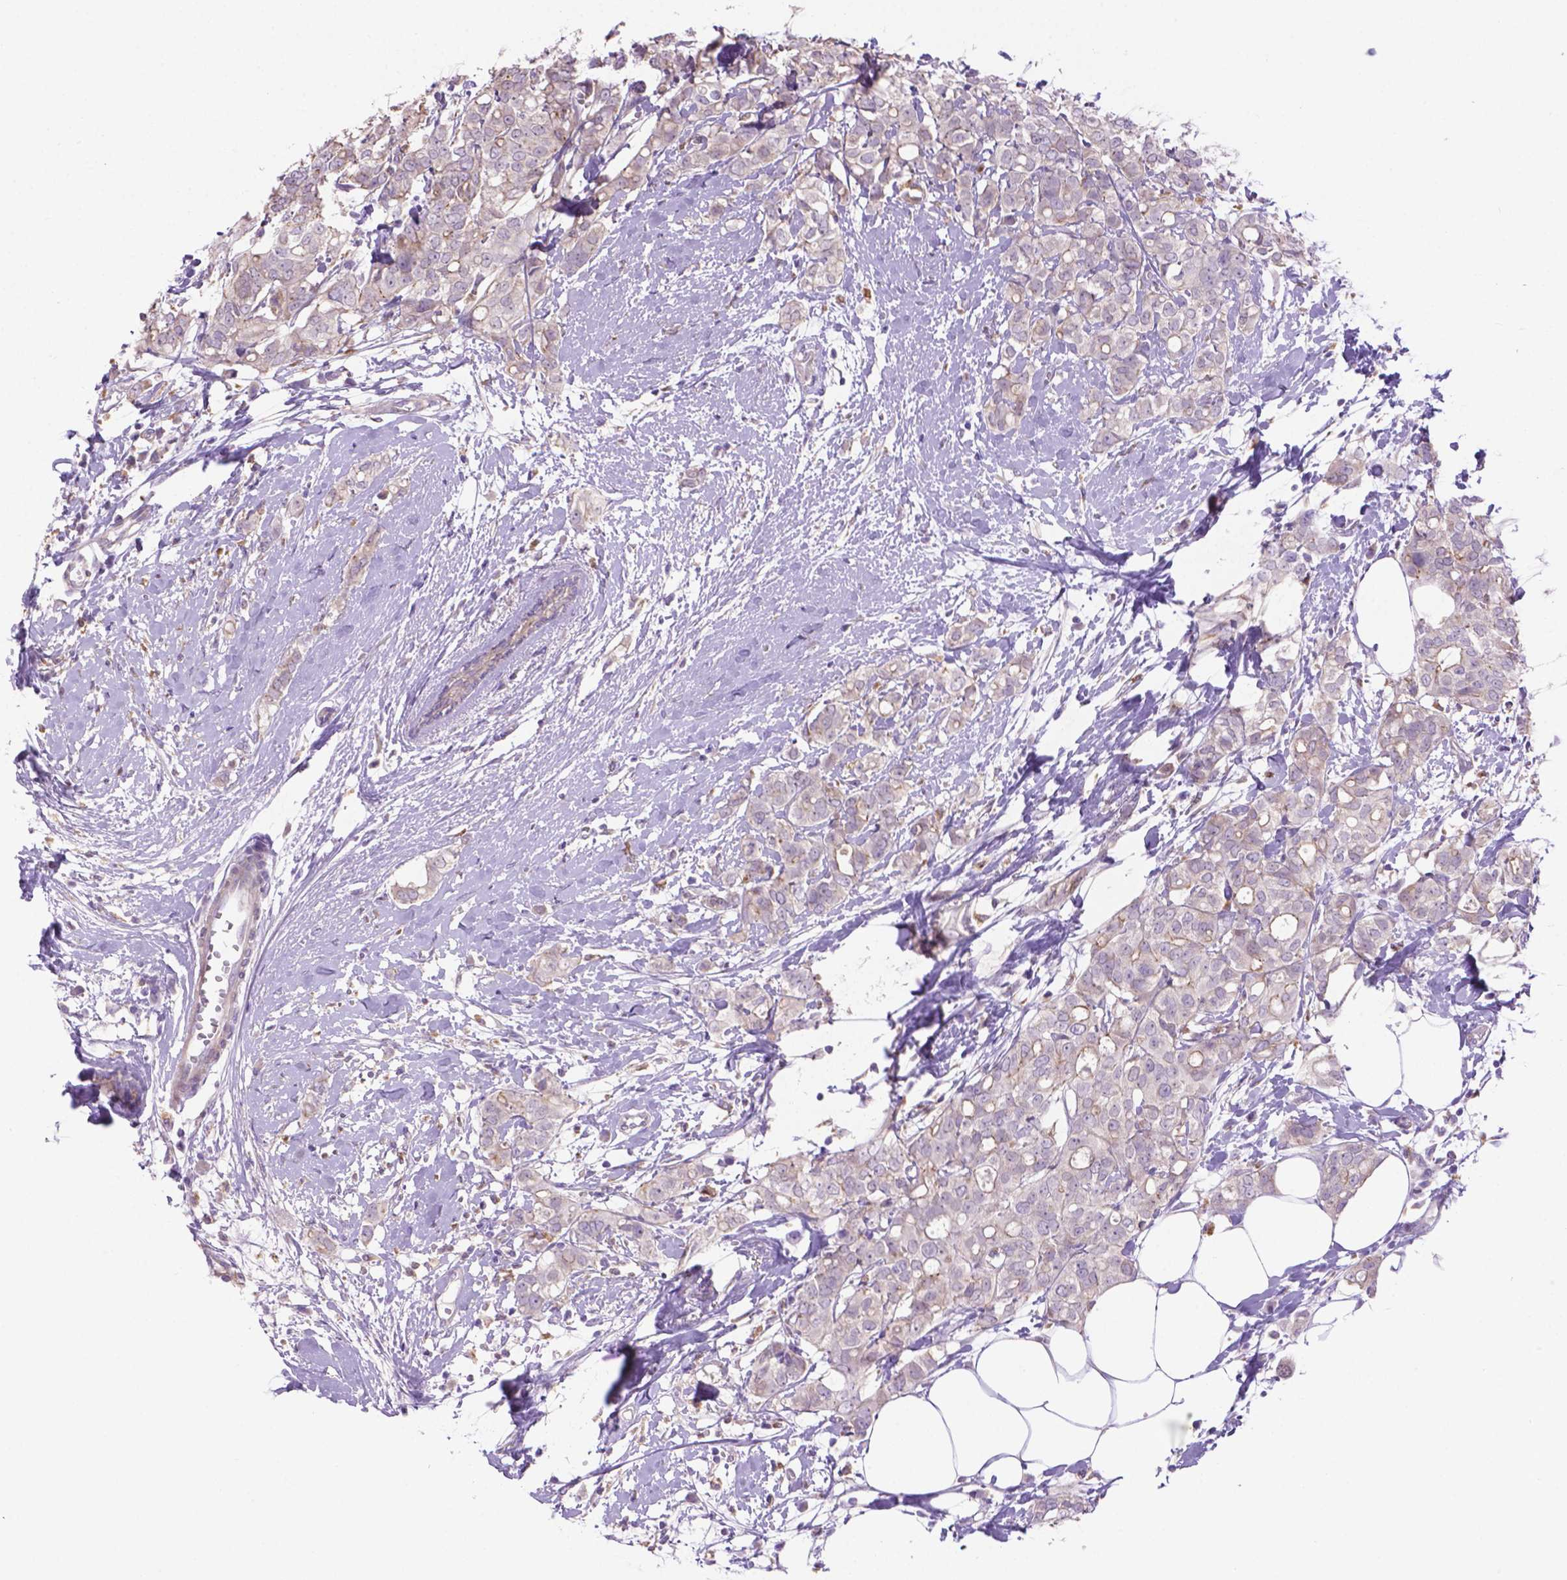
{"staining": {"intensity": "weak", "quantity": "25%-75%", "location": "cytoplasmic/membranous"}, "tissue": "breast cancer", "cell_type": "Tumor cells", "image_type": "cancer", "snomed": [{"axis": "morphology", "description": "Duct carcinoma"}, {"axis": "topography", "description": "Breast"}], "caption": "Immunohistochemical staining of breast cancer (infiltrating ductal carcinoma) exhibits low levels of weak cytoplasmic/membranous positivity in about 25%-75% of tumor cells. The protein of interest is stained brown, and the nuclei are stained in blue (DAB IHC with brightfield microscopy, high magnification).", "gene": "CDH7", "patient": {"sex": "female", "age": 40}}